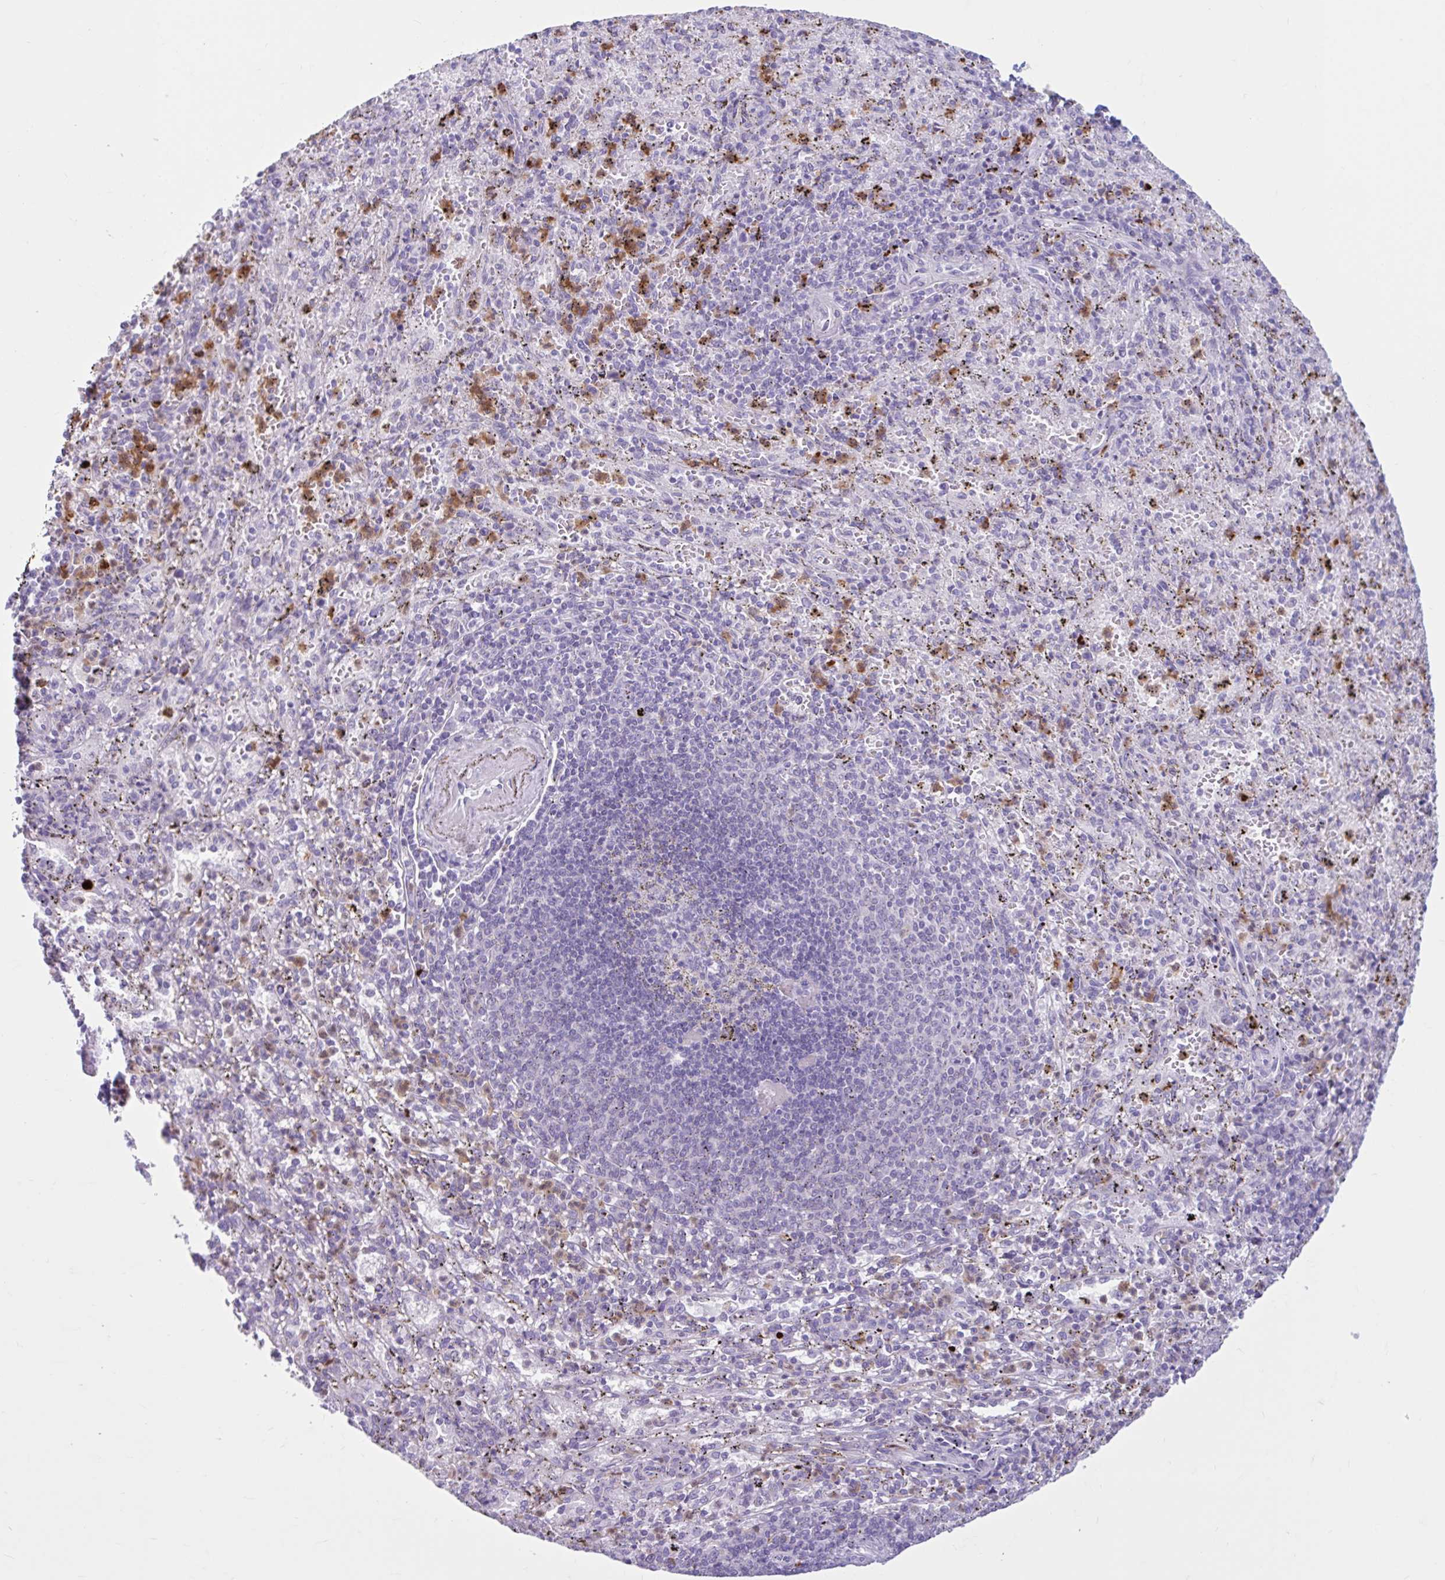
{"staining": {"intensity": "strong", "quantity": "25%-75%", "location": "cytoplasmic/membranous"}, "tissue": "spleen", "cell_type": "Cells in red pulp", "image_type": "normal", "snomed": [{"axis": "morphology", "description": "Normal tissue, NOS"}, {"axis": "topography", "description": "Spleen"}], "caption": "Immunohistochemical staining of unremarkable spleen reveals 25%-75% levels of strong cytoplasmic/membranous protein expression in approximately 25%-75% of cells in red pulp. The protein of interest is stained brown, and the nuclei are stained in blue (DAB IHC with brightfield microscopy, high magnification).", "gene": "CEP120", "patient": {"sex": "male", "age": 57}}